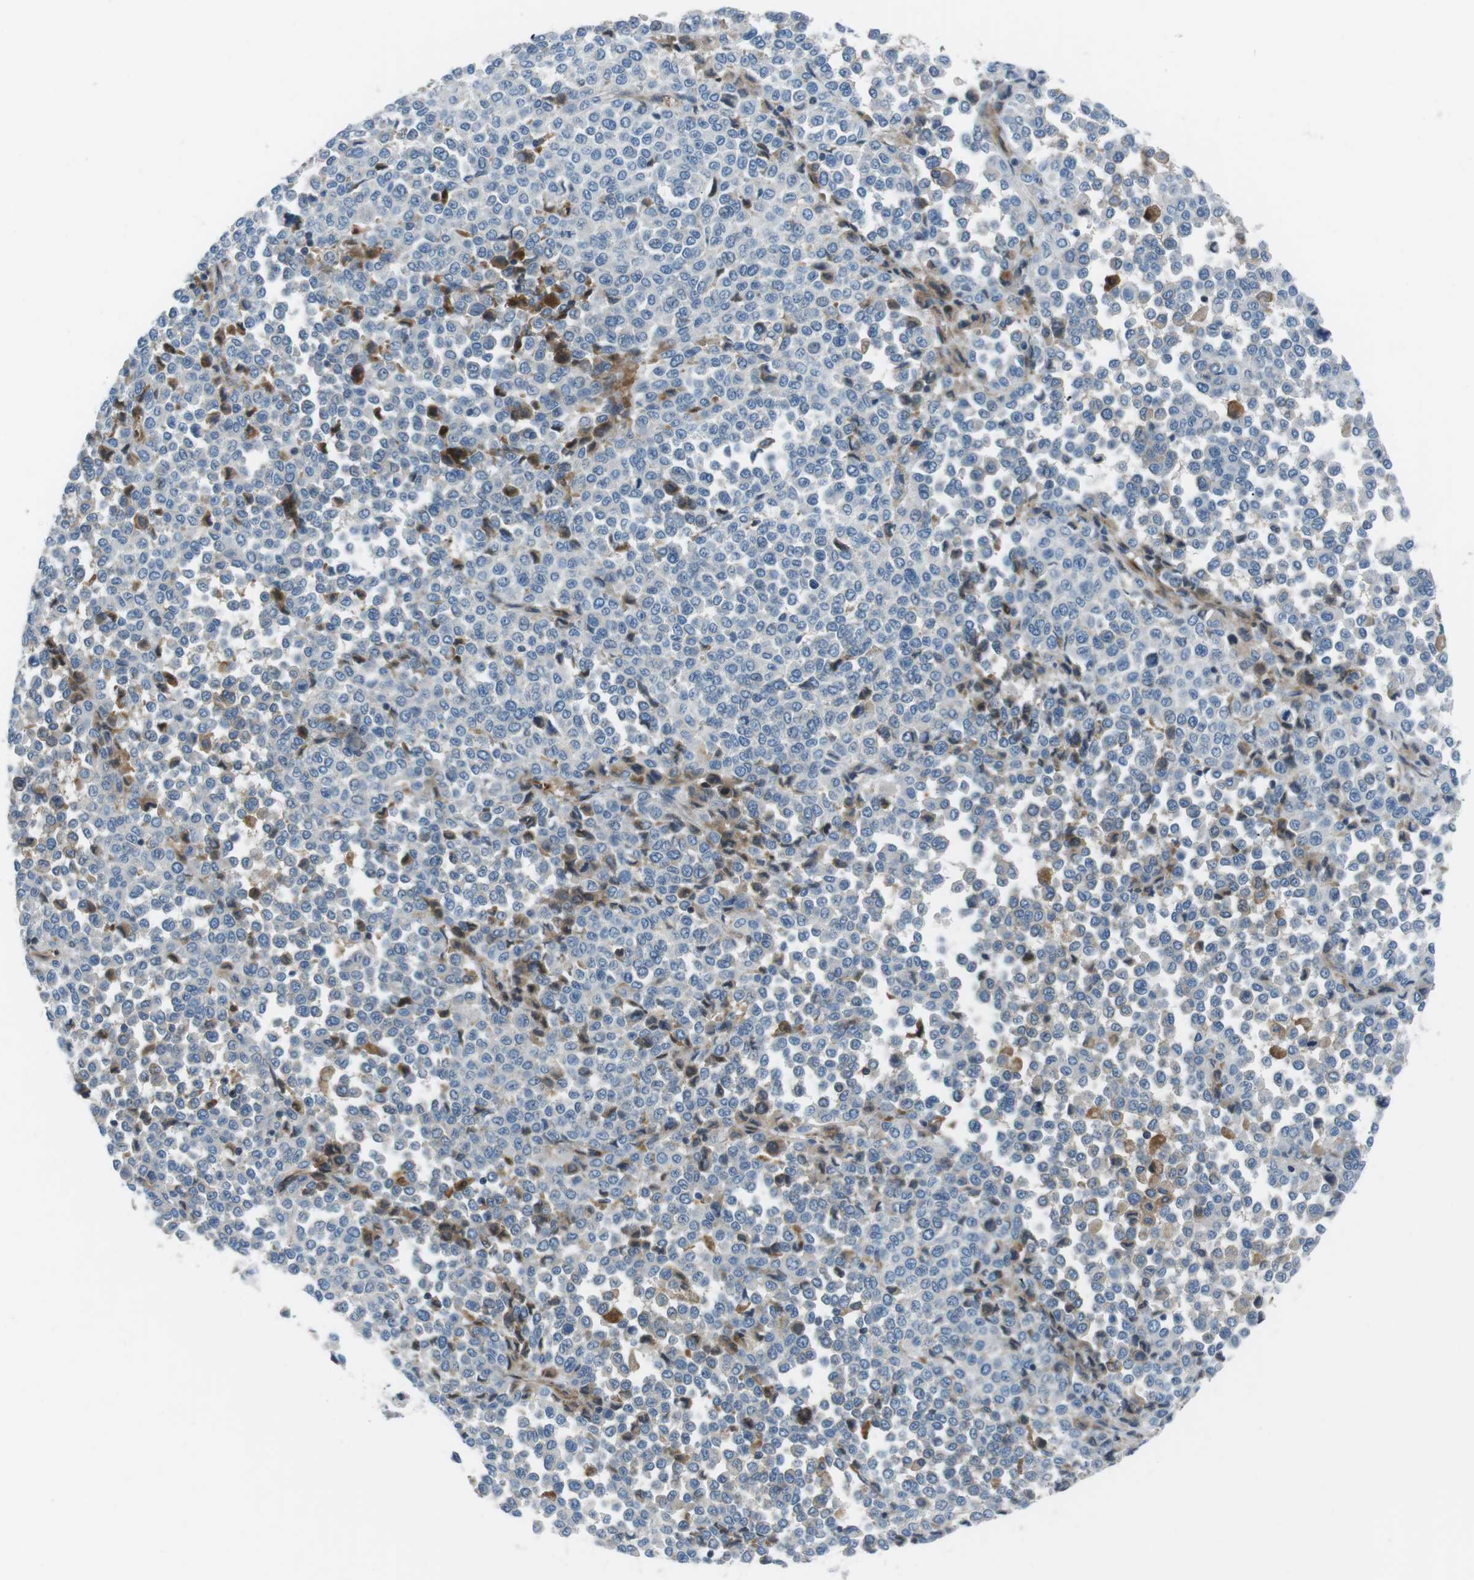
{"staining": {"intensity": "negative", "quantity": "none", "location": "none"}, "tissue": "melanoma", "cell_type": "Tumor cells", "image_type": "cancer", "snomed": [{"axis": "morphology", "description": "Malignant melanoma, Metastatic site"}, {"axis": "topography", "description": "Pancreas"}], "caption": "Tumor cells show no significant expression in melanoma. (DAB (3,3'-diaminobenzidine) immunohistochemistry (IHC) with hematoxylin counter stain).", "gene": "ARVCF", "patient": {"sex": "female", "age": 30}}